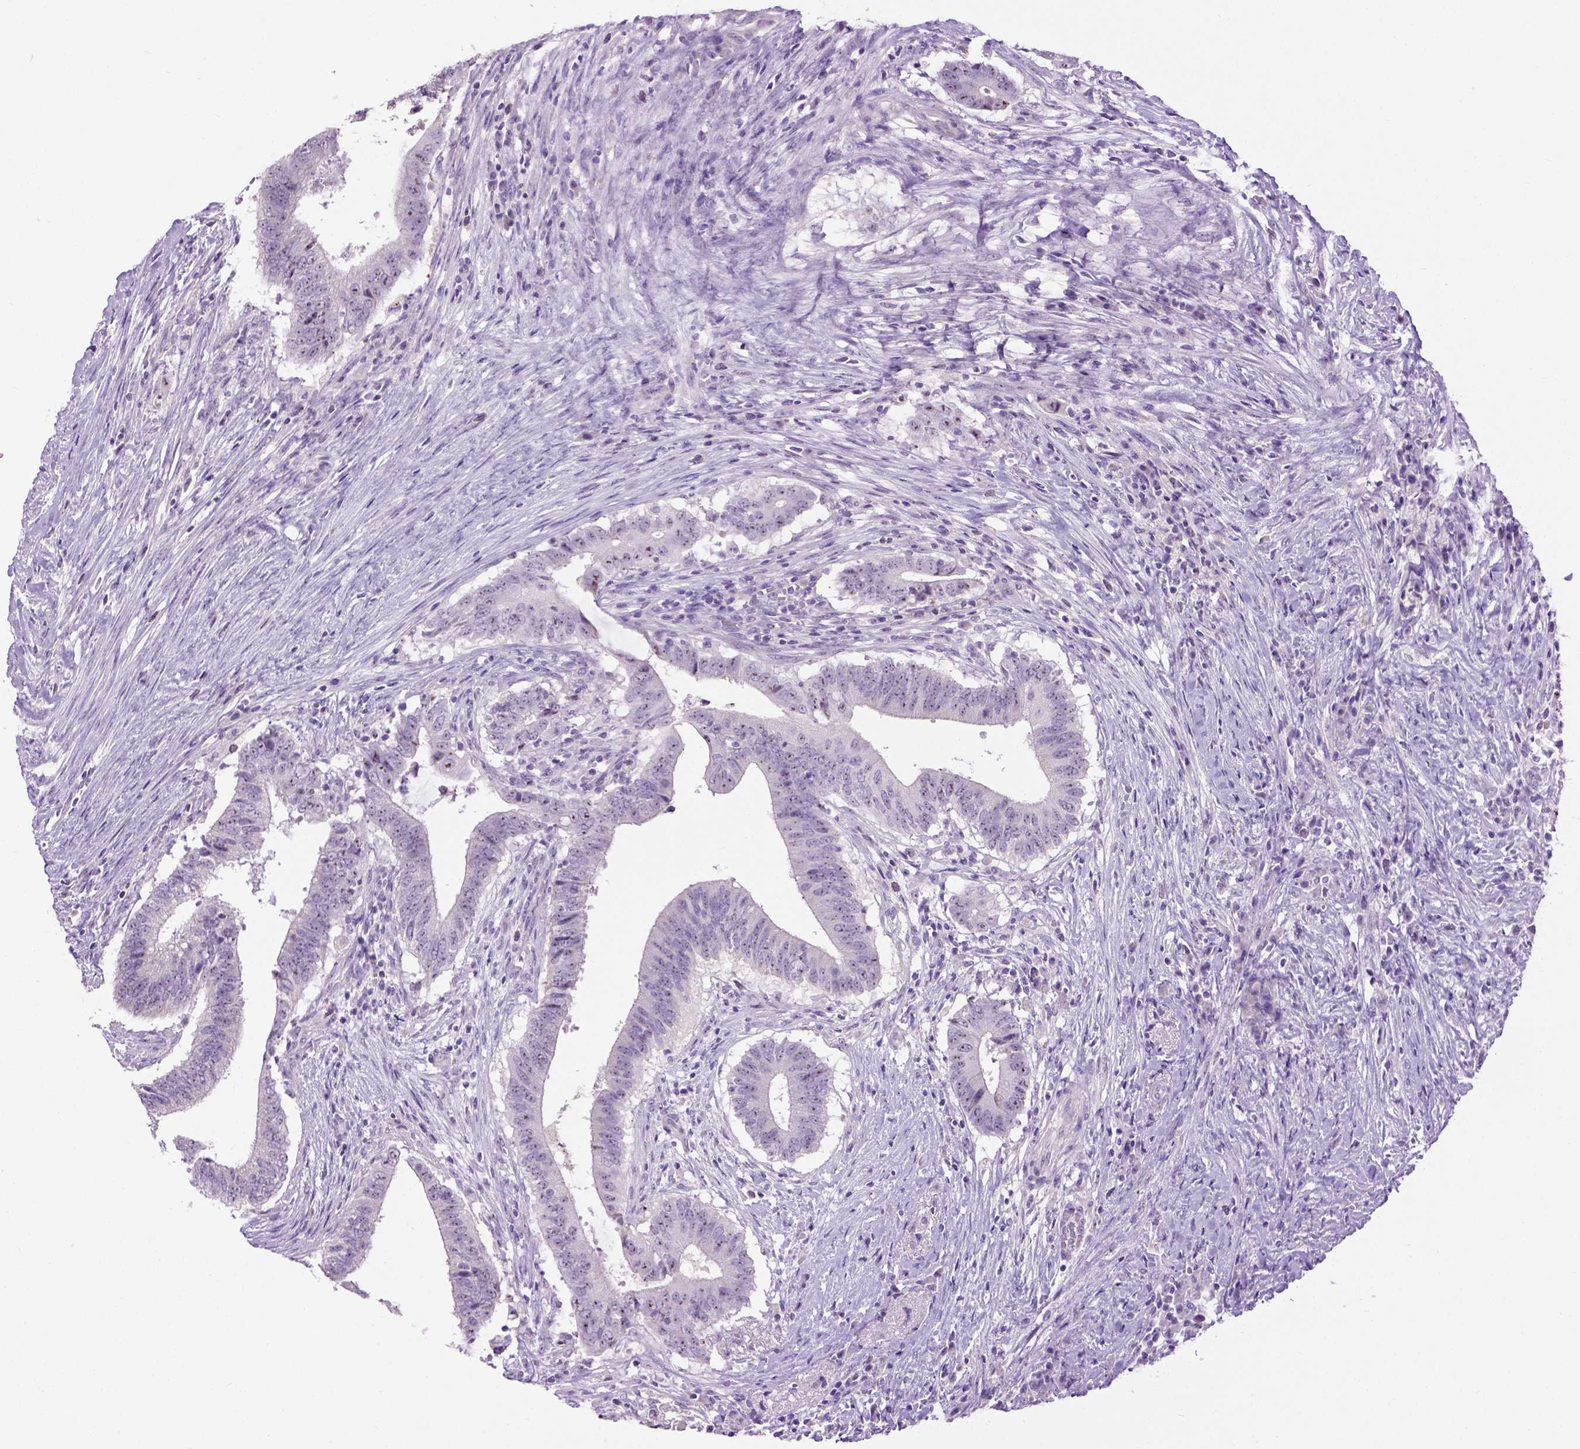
{"staining": {"intensity": "moderate", "quantity": ">75%", "location": "nuclear"}, "tissue": "colorectal cancer", "cell_type": "Tumor cells", "image_type": "cancer", "snomed": [{"axis": "morphology", "description": "Adenocarcinoma, NOS"}, {"axis": "topography", "description": "Colon"}], "caption": "Colorectal cancer stained with immunohistochemistry (IHC) shows moderate nuclear staining in about >75% of tumor cells.", "gene": "UTP4", "patient": {"sex": "female", "age": 43}}